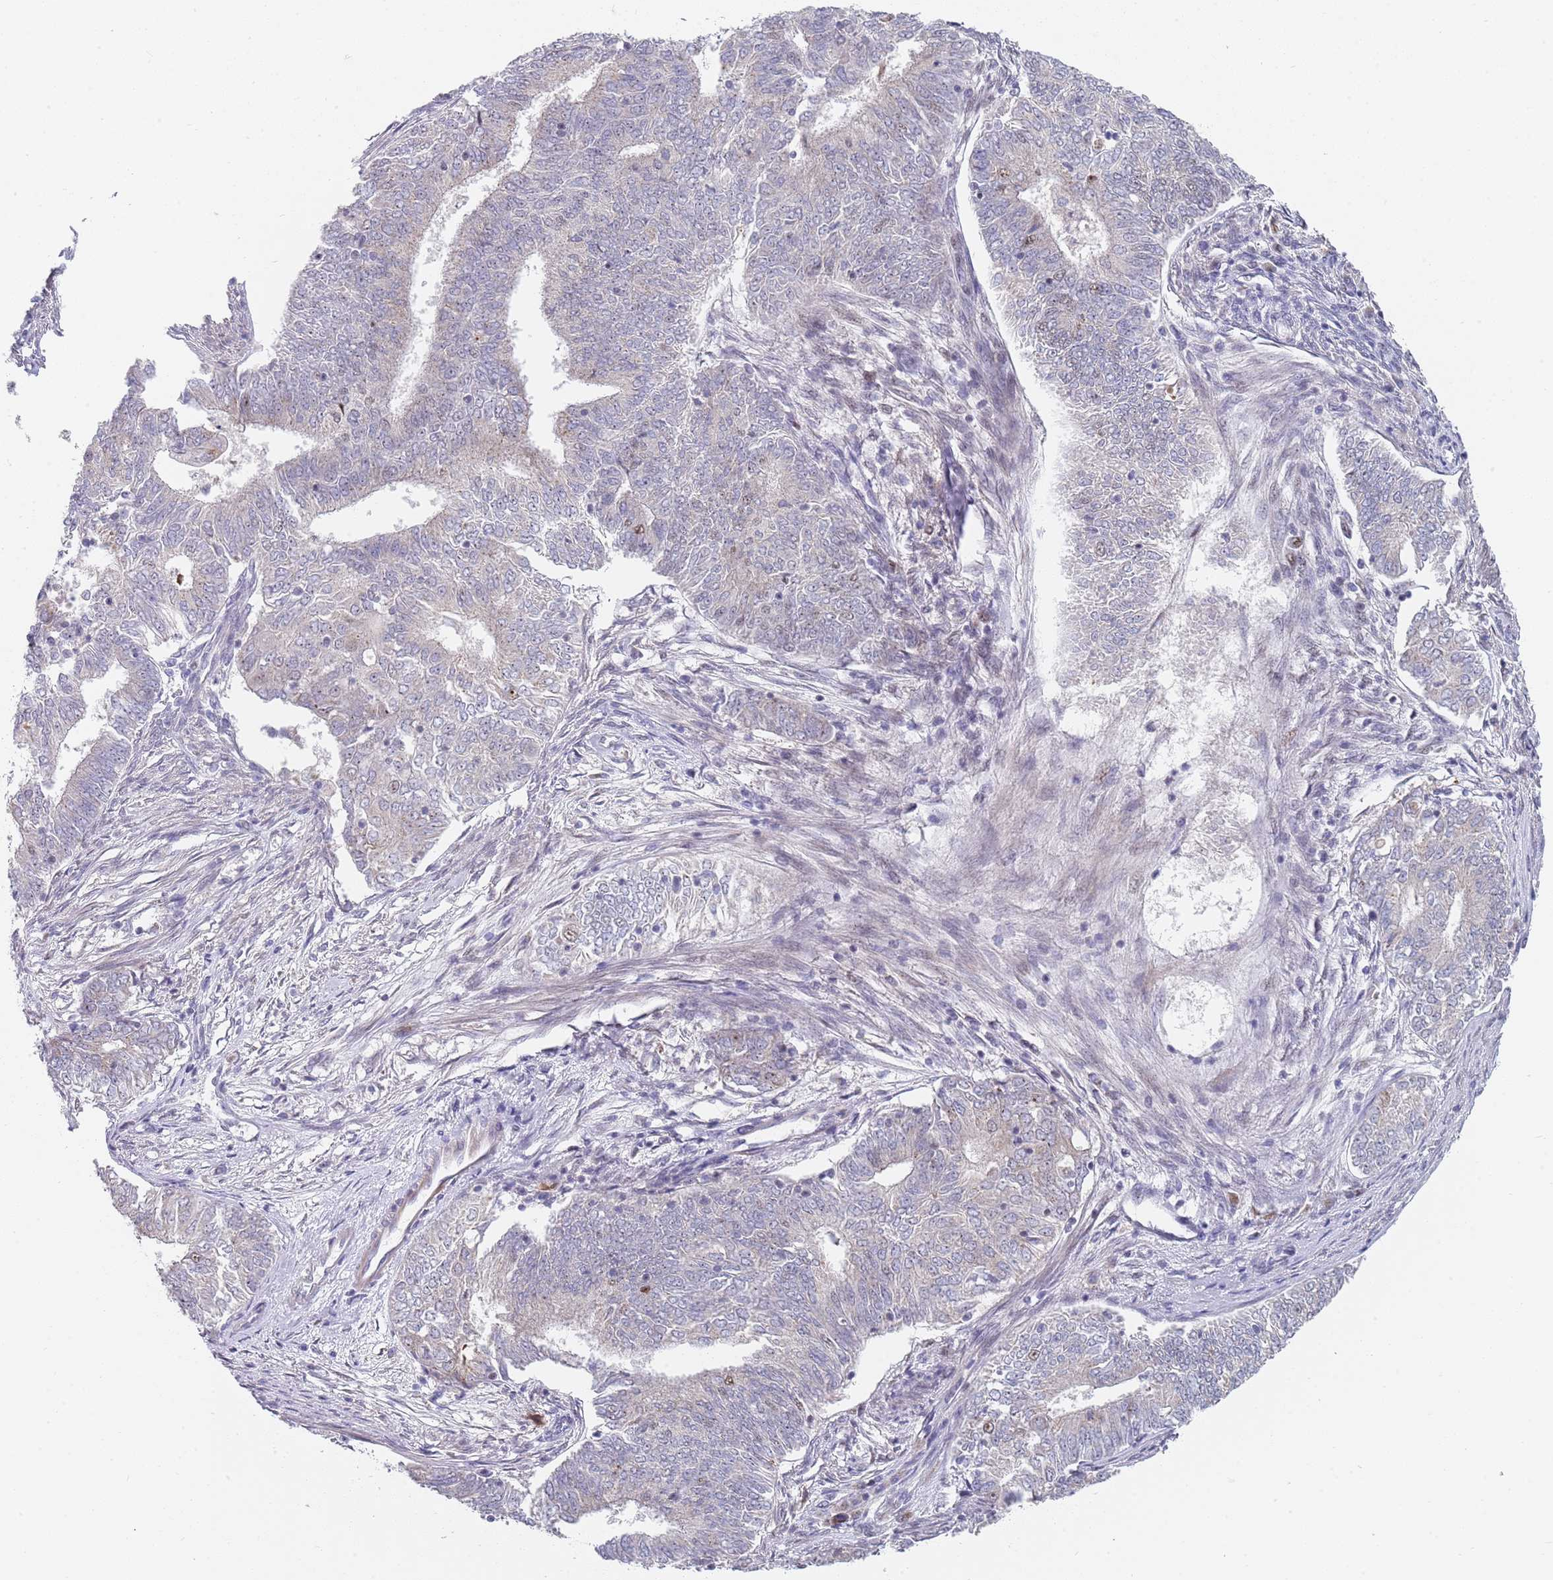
{"staining": {"intensity": "negative", "quantity": "none", "location": "none"}, "tissue": "endometrial cancer", "cell_type": "Tumor cells", "image_type": "cancer", "snomed": [{"axis": "morphology", "description": "Adenocarcinoma, NOS"}, {"axis": "topography", "description": "Endometrium"}], "caption": "Immunohistochemical staining of human endometrial cancer (adenocarcinoma) reveals no significant expression in tumor cells.", "gene": "PLCL2", "patient": {"sex": "female", "age": 62}}